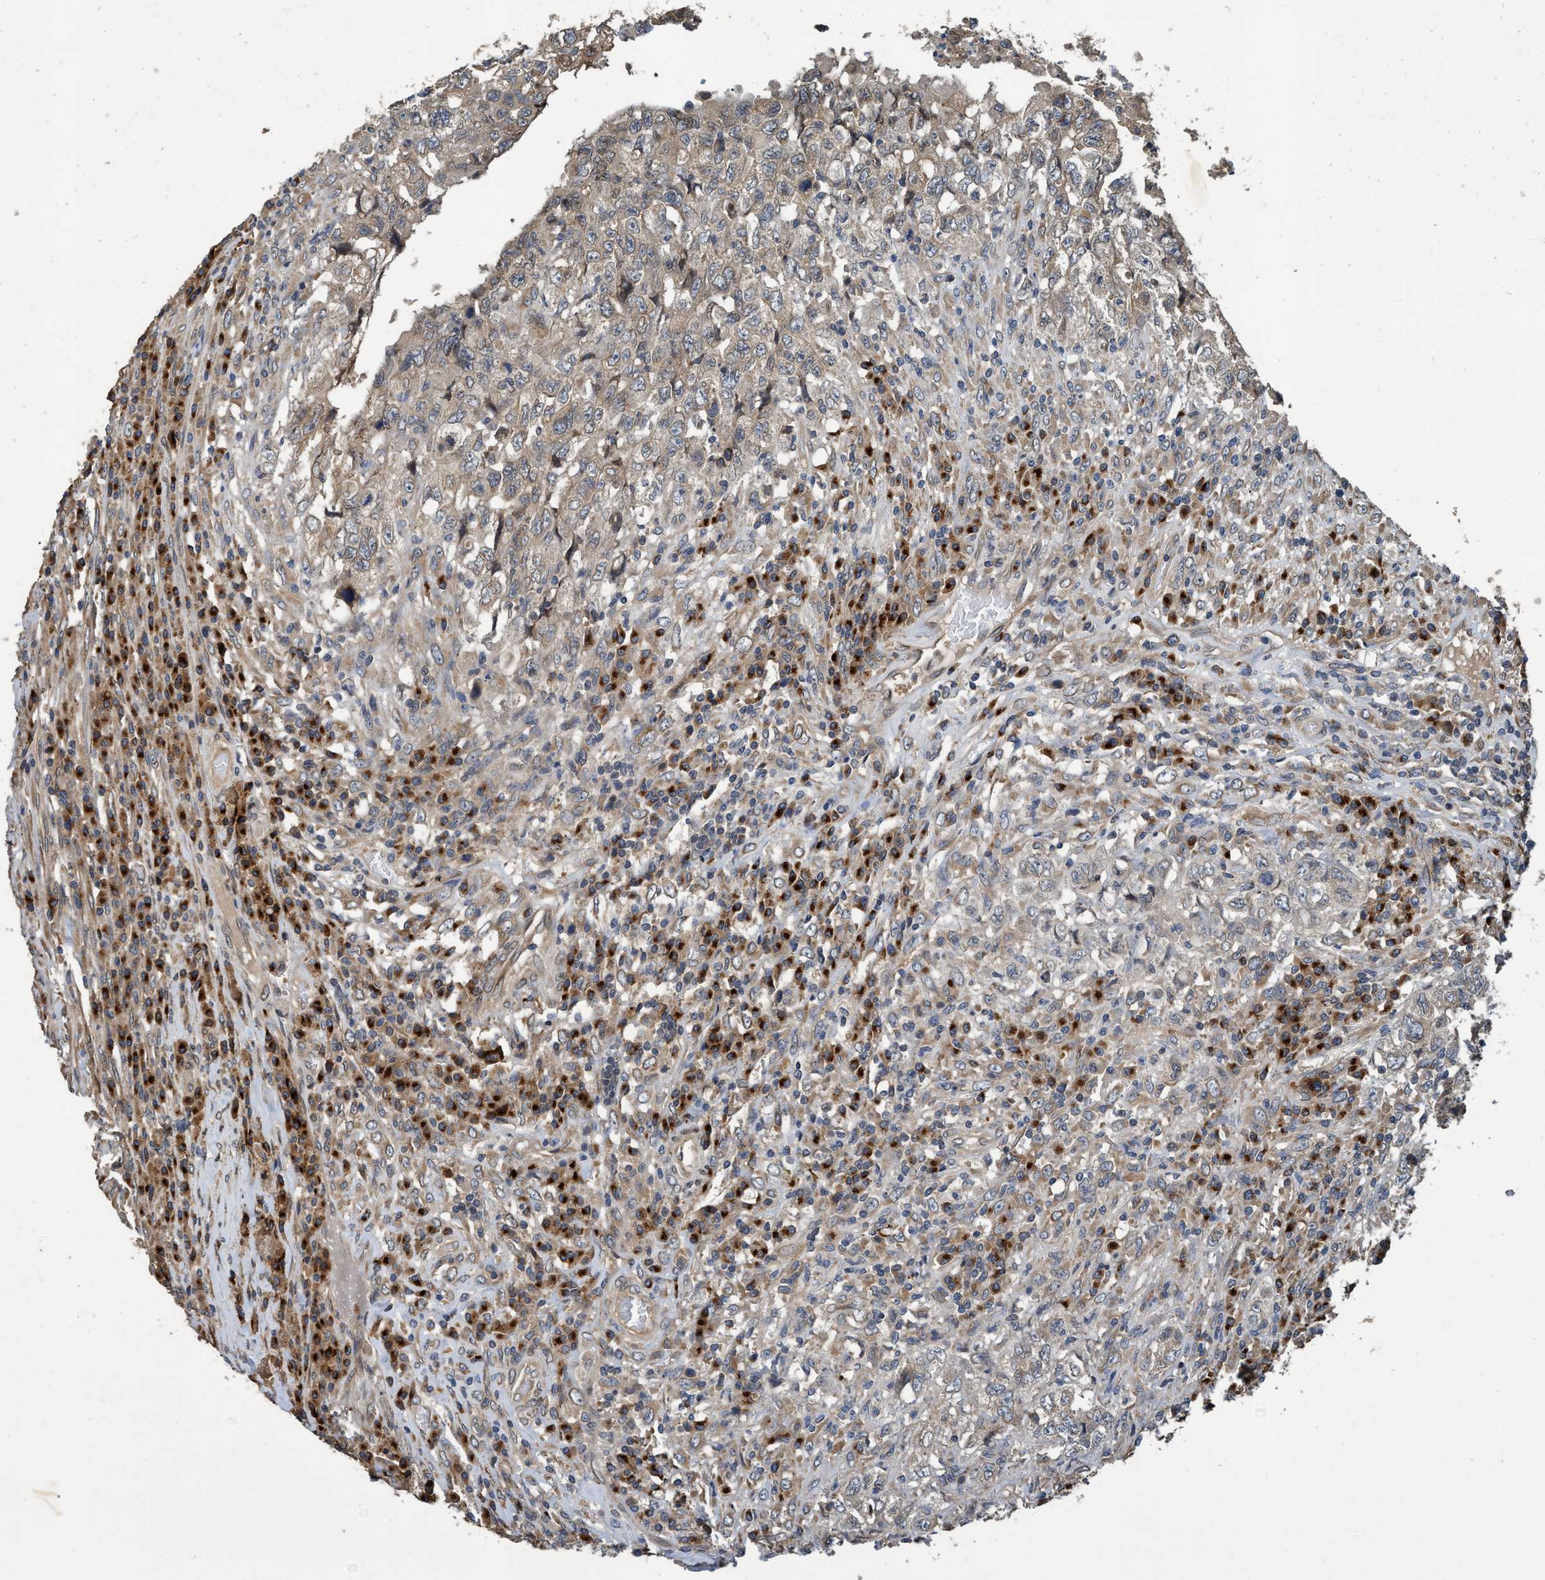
{"staining": {"intensity": "weak", "quantity": "25%-75%", "location": "cytoplasmic/membranous"}, "tissue": "testis cancer", "cell_type": "Tumor cells", "image_type": "cancer", "snomed": [{"axis": "morphology", "description": "Necrosis, NOS"}, {"axis": "morphology", "description": "Carcinoma, Embryonal, NOS"}, {"axis": "topography", "description": "Testis"}], "caption": "Immunohistochemistry (IHC) histopathology image of human testis embryonal carcinoma stained for a protein (brown), which exhibits low levels of weak cytoplasmic/membranous staining in about 25%-75% of tumor cells.", "gene": "MACC1", "patient": {"sex": "male", "age": 19}}